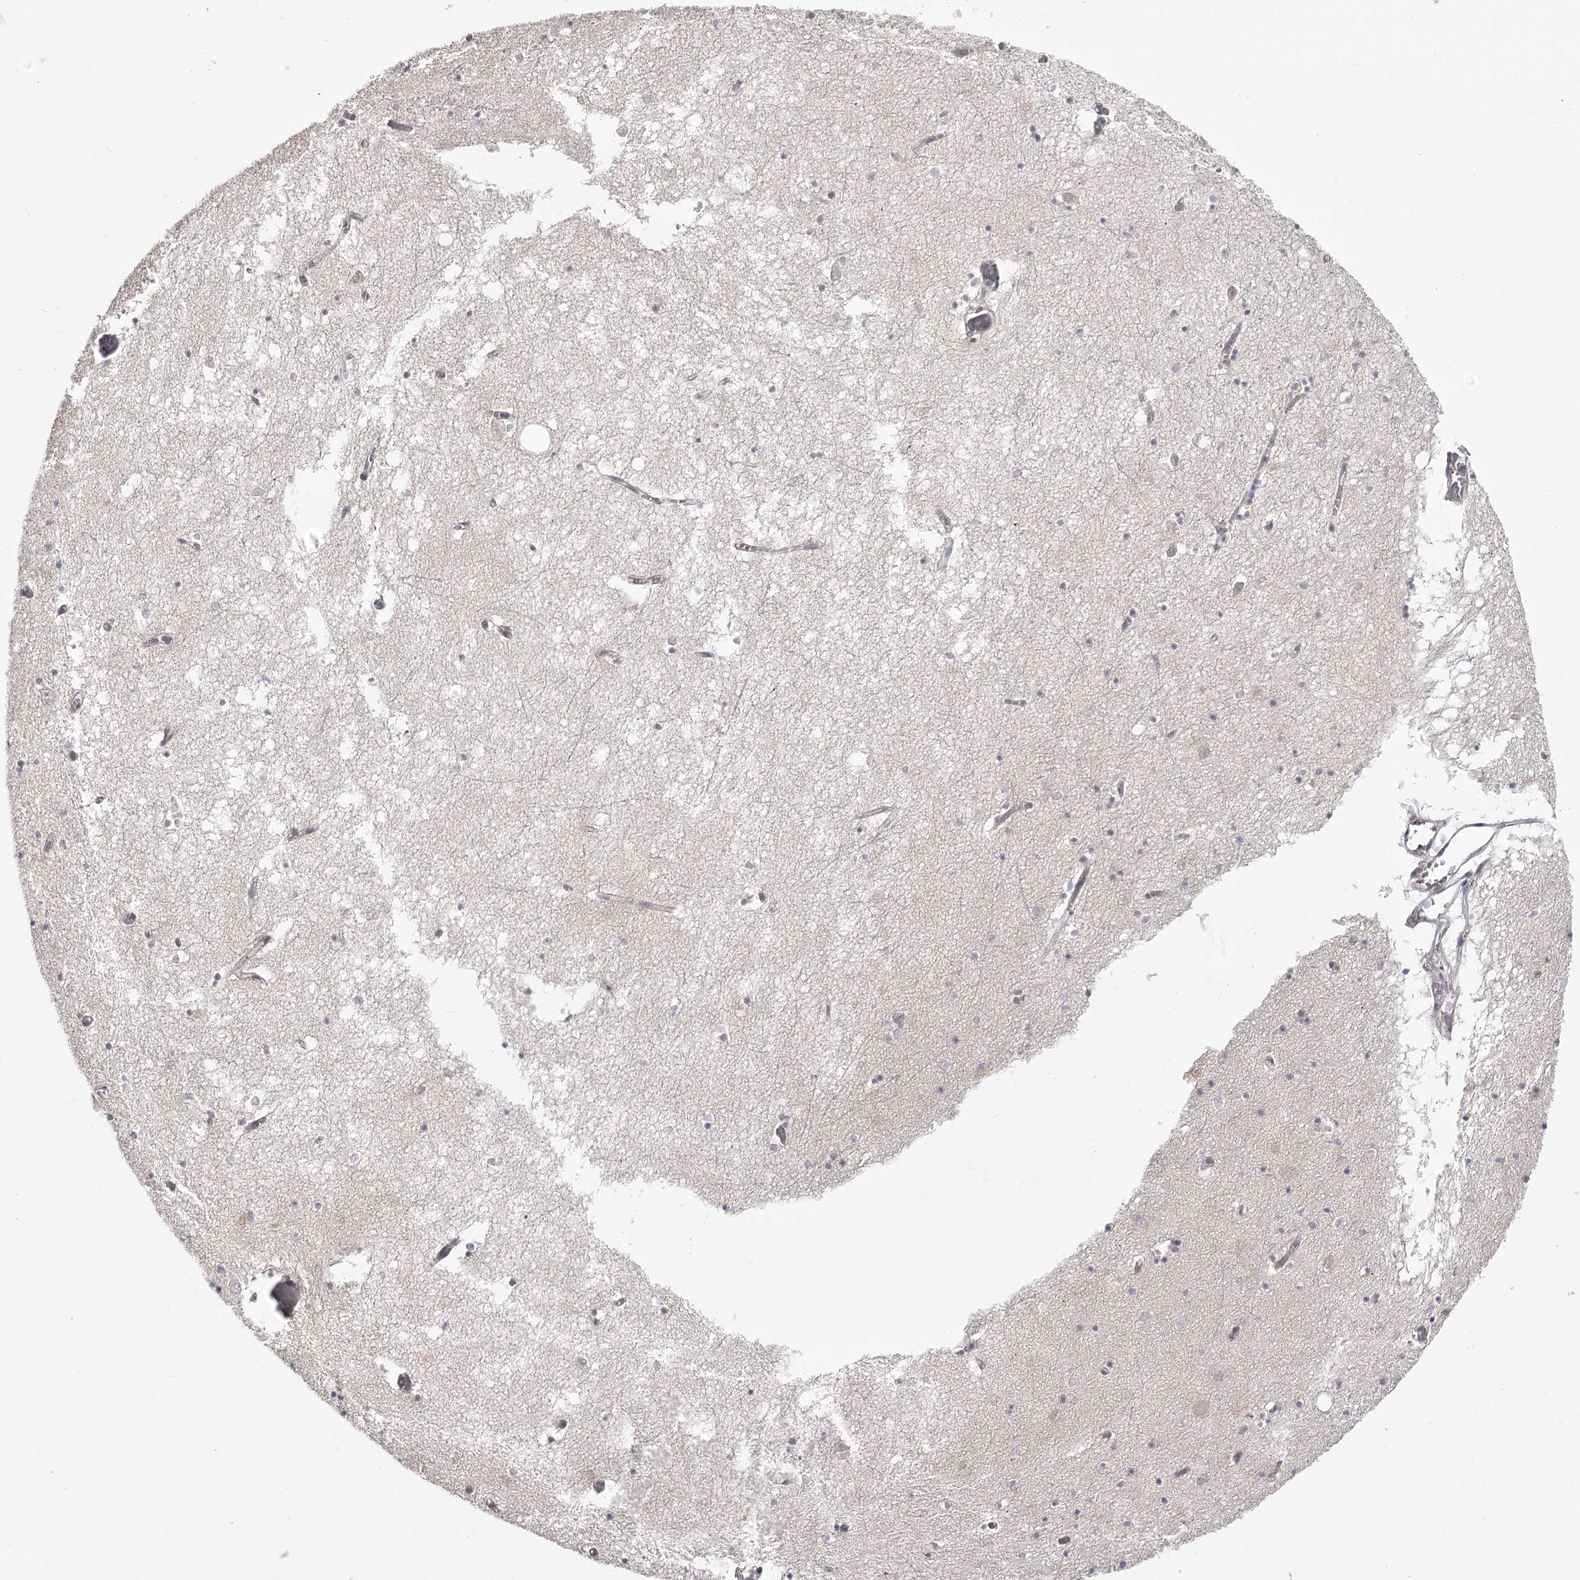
{"staining": {"intensity": "negative", "quantity": "none", "location": "none"}, "tissue": "hippocampus", "cell_type": "Glial cells", "image_type": "normal", "snomed": [{"axis": "morphology", "description": "Normal tissue, NOS"}, {"axis": "topography", "description": "Hippocampus"}], "caption": "IHC of unremarkable hippocampus displays no expression in glial cells. Brightfield microscopy of immunohistochemistry stained with DAB (brown) and hematoxylin (blue), captured at high magnification.", "gene": "CCNG2", "patient": {"sex": "male", "age": 70}}